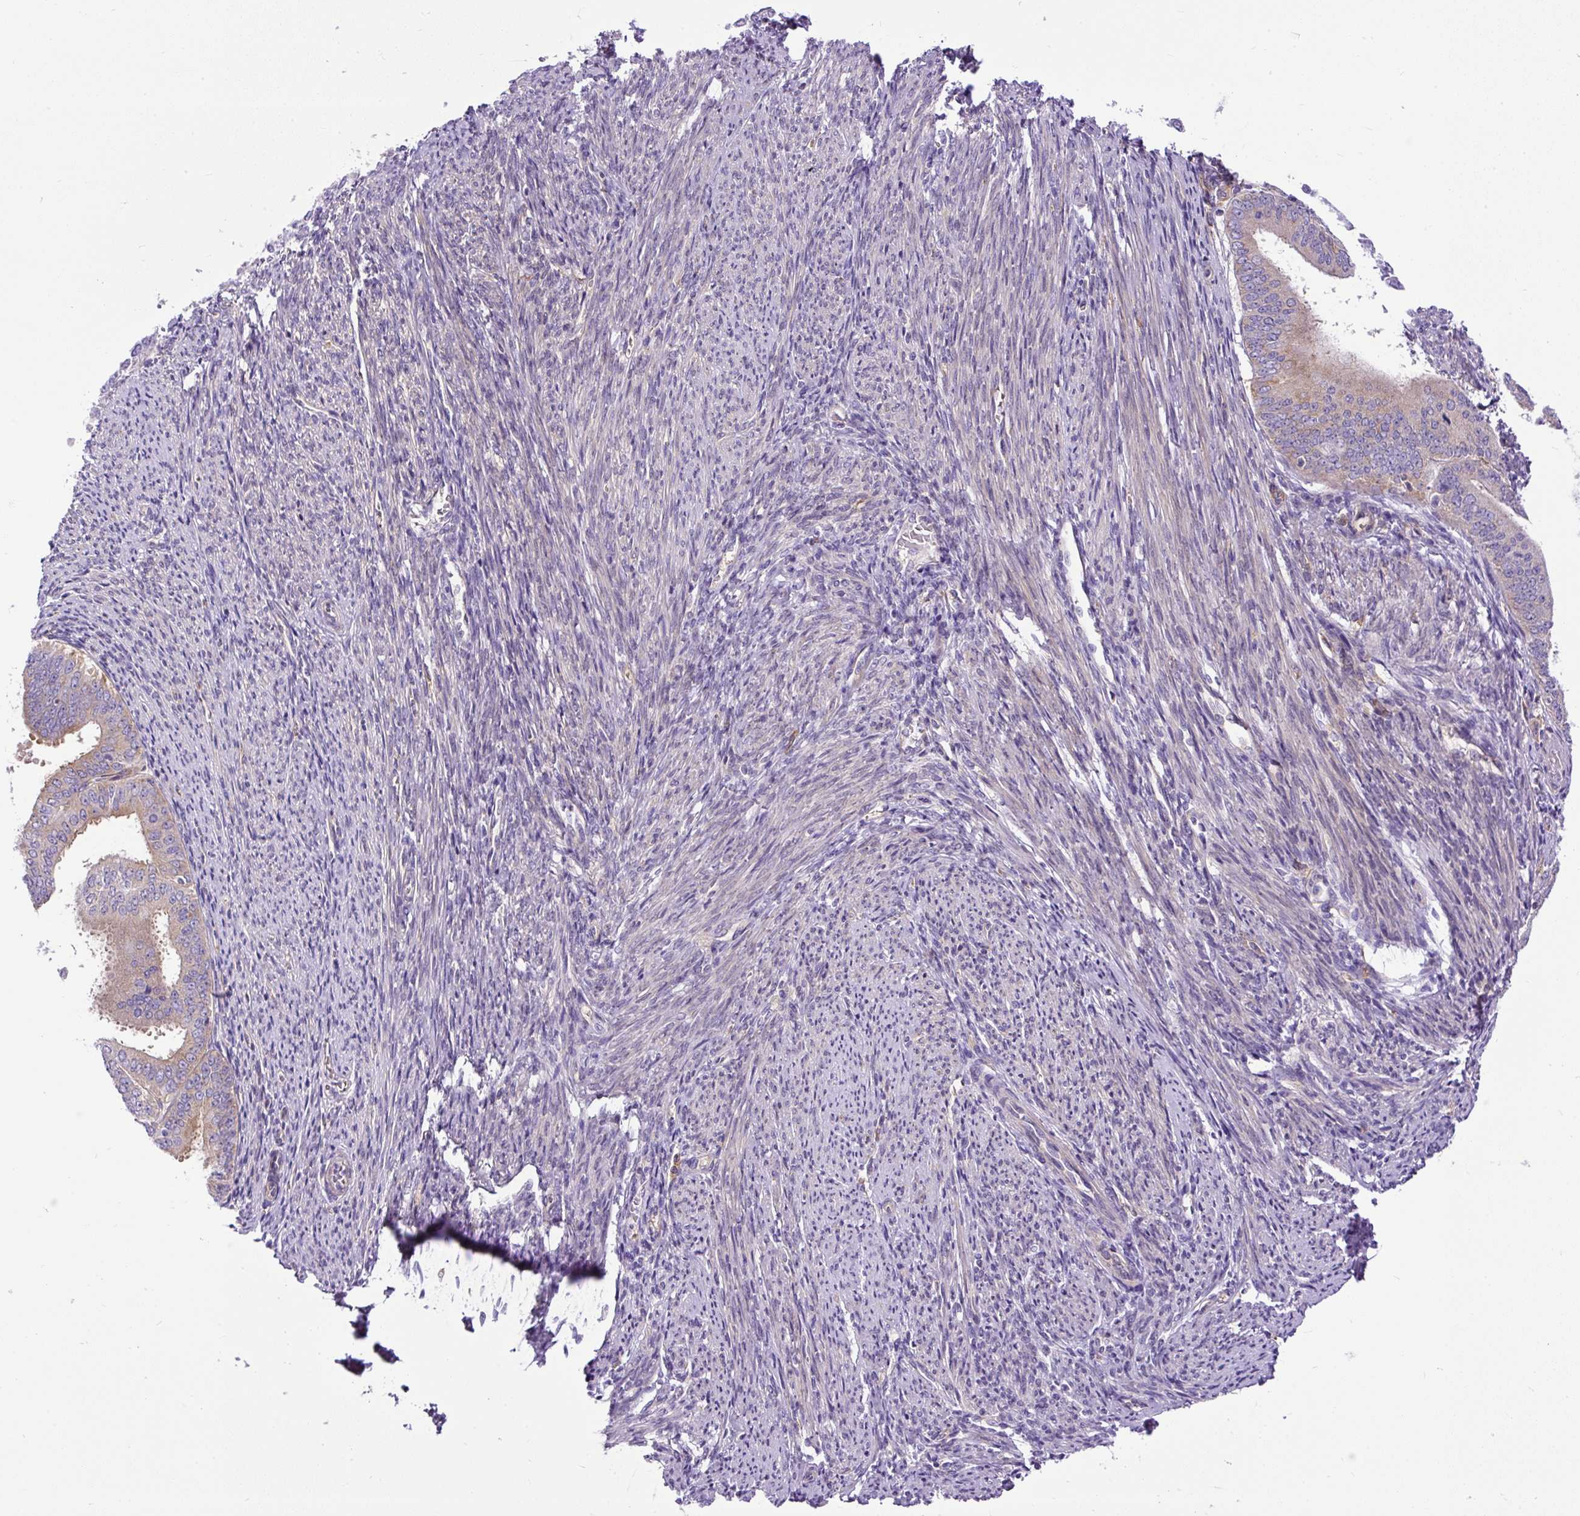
{"staining": {"intensity": "weak", "quantity": "<25%", "location": "cytoplasmic/membranous"}, "tissue": "endometrial cancer", "cell_type": "Tumor cells", "image_type": "cancer", "snomed": [{"axis": "morphology", "description": "Adenocarcinoma, NOS"}, {"axis": "topography", "description": "Endometrium"}], "caption": "The immunohistochemistry (IHC) photomicrograph has no significant expression in tumor cells of endometrial cancer tissue.", "gene": "MAP1S", "patient": {"sex": "female", "age": 63}}